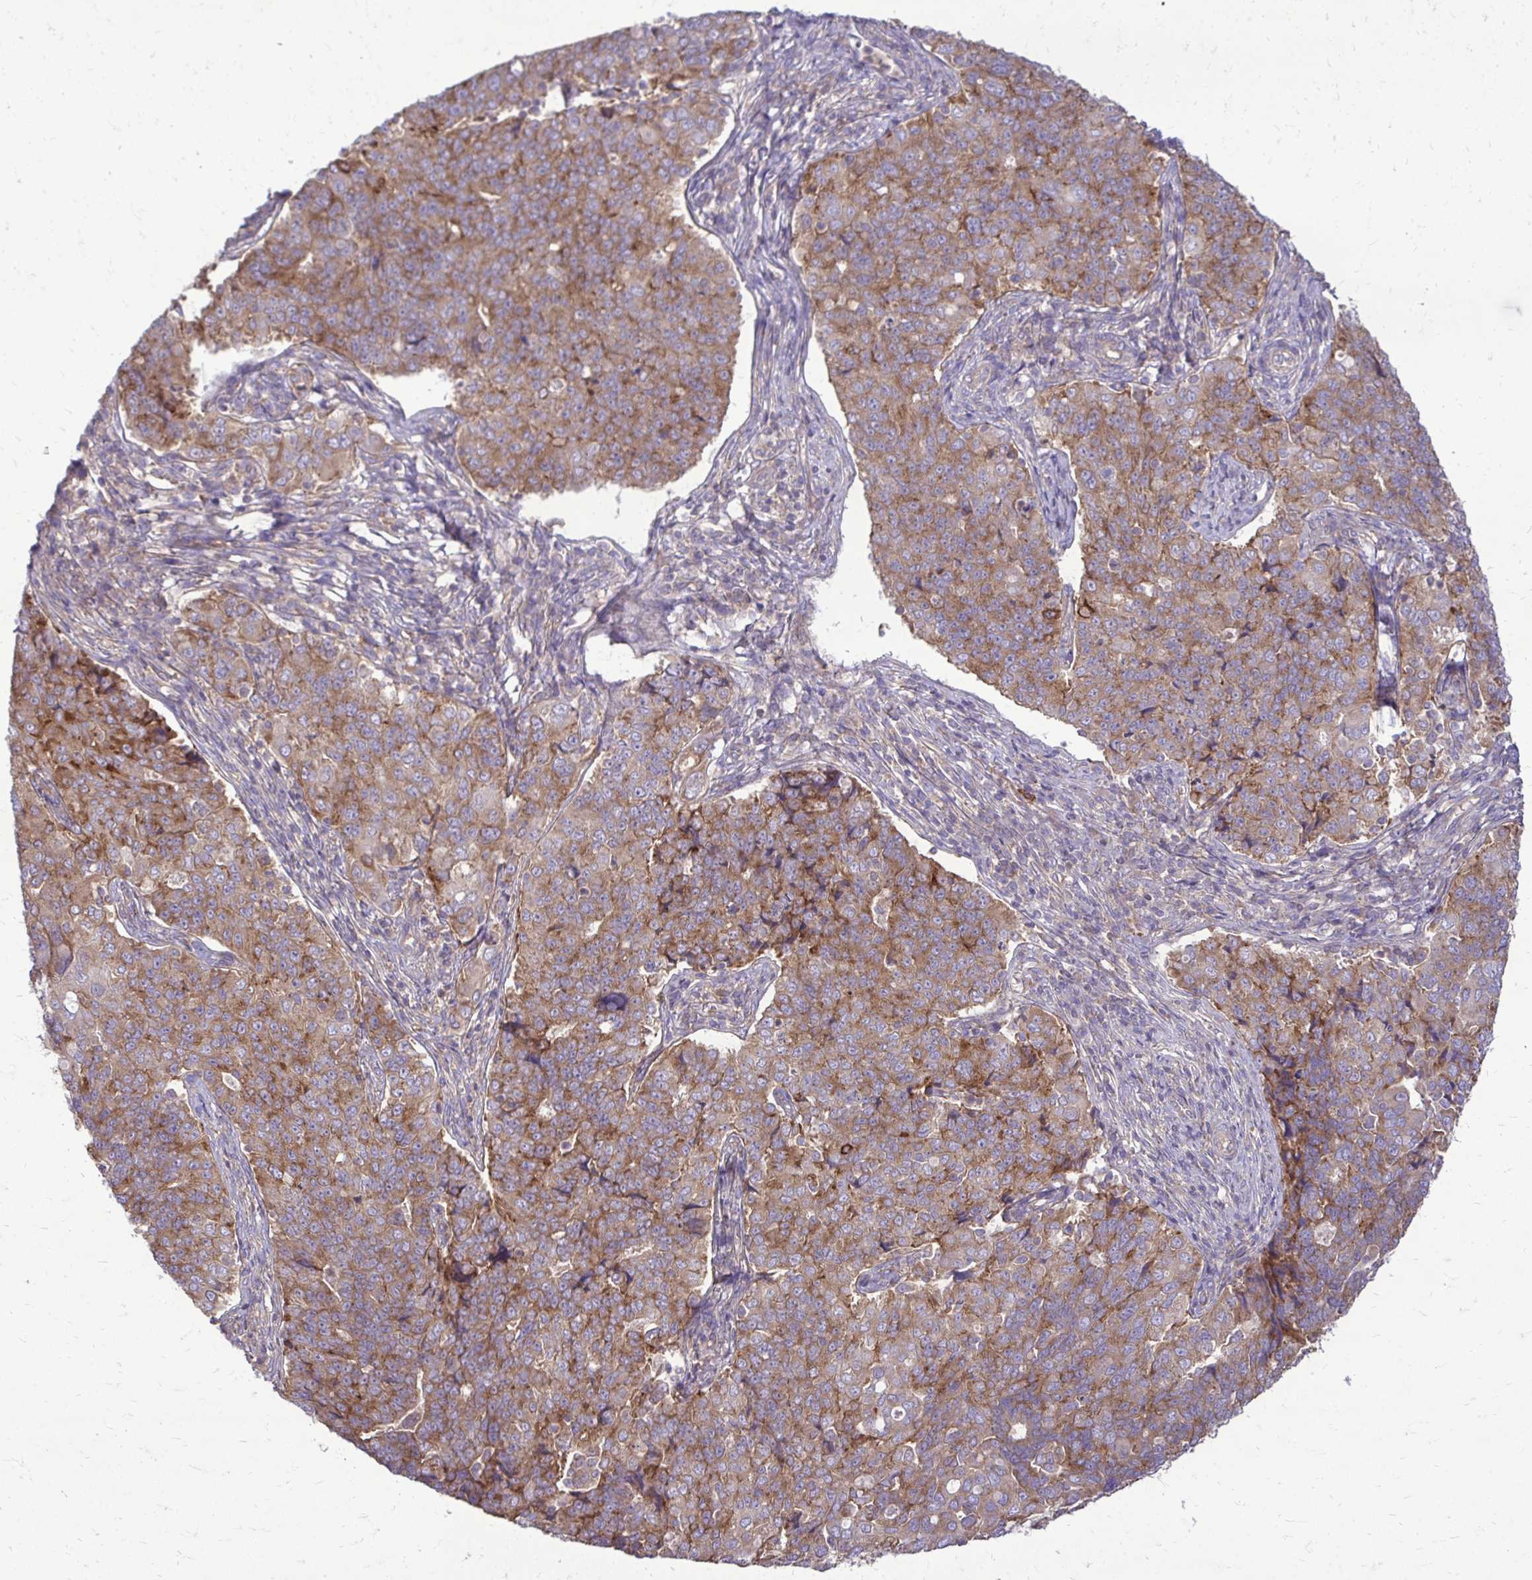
{"staining": {"intensity": "moderate", "quantity": ">75%", "location": "cytoplasmic/membranous"}, "tissue": "endometrial cancer", "cell_type": "Tumor cells", "image_type": "cancer", "snomed": [{"axis": "morphology", "description": "Adenocarcinoma, NOS"}, {"axis": "topography", "description": "Endometrium"}], "caption": "A brown stain highlights moderate cytoplasmic/membranous expression of a protein in endometrial adenocarcinoma tumor cells. (brown staining indicates protein expression, while blue staining denotes nuclei).", "gene": "FMR1", "patient": {"sex": "female", "age": 43}}